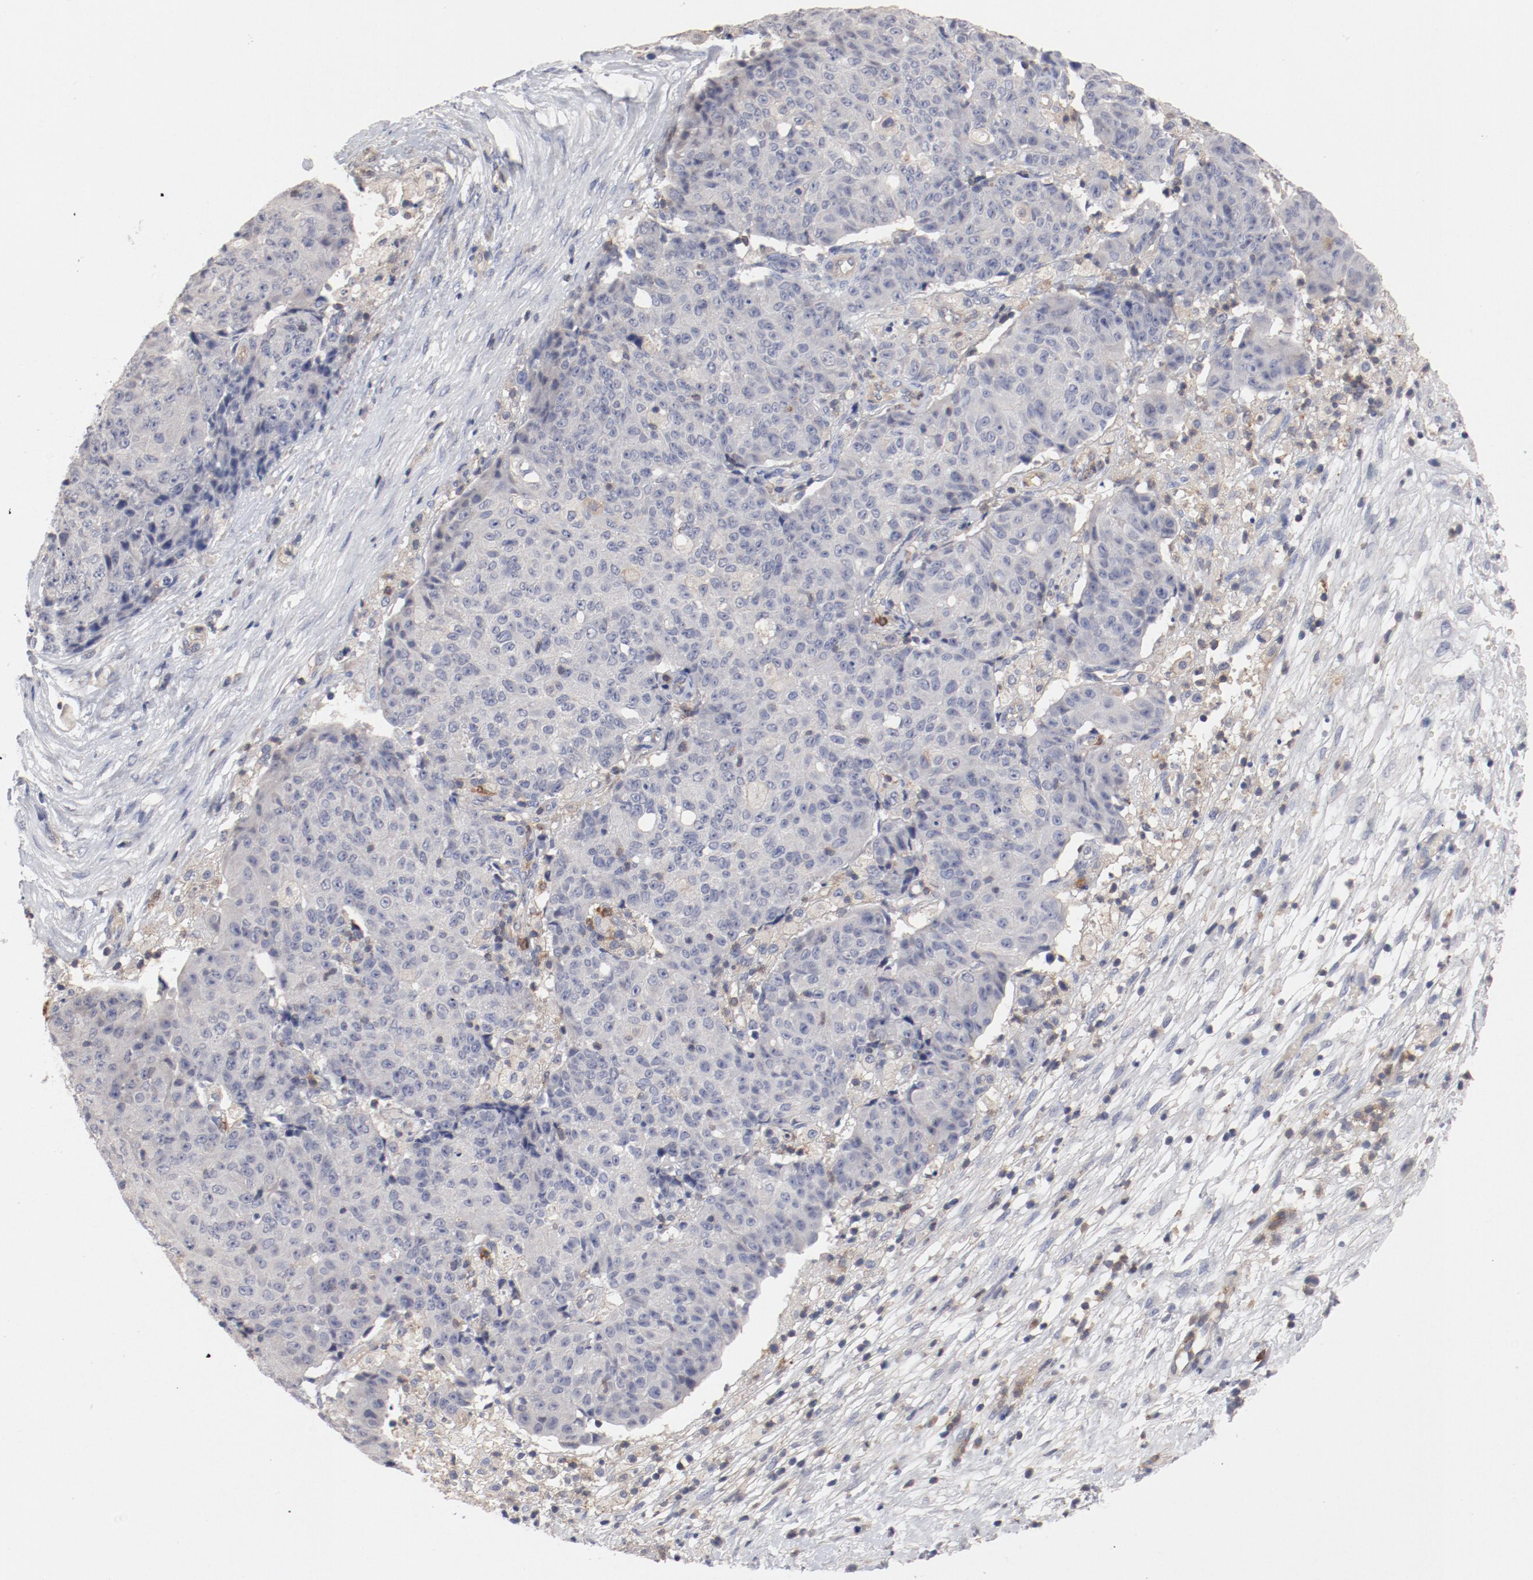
{"staining": {"intensity": "negative", "quantity": "none", "location": "none"}, "tissue": "ovarian cancer", "cell_type": "Tumor cells", "image_type": "cancer", "snomed": [{"axis": "morphology", "description": "Carcinoma, endometroid"}, {"axis": "topography", "description": "Ovary"}], "caption": "Endometroid carcinoma (ovarian) was stained to show a protein in brown. There is no significant expression in tumor cells.", "gene": "CBL", "patient": {"sex": "female", "age": 42}}